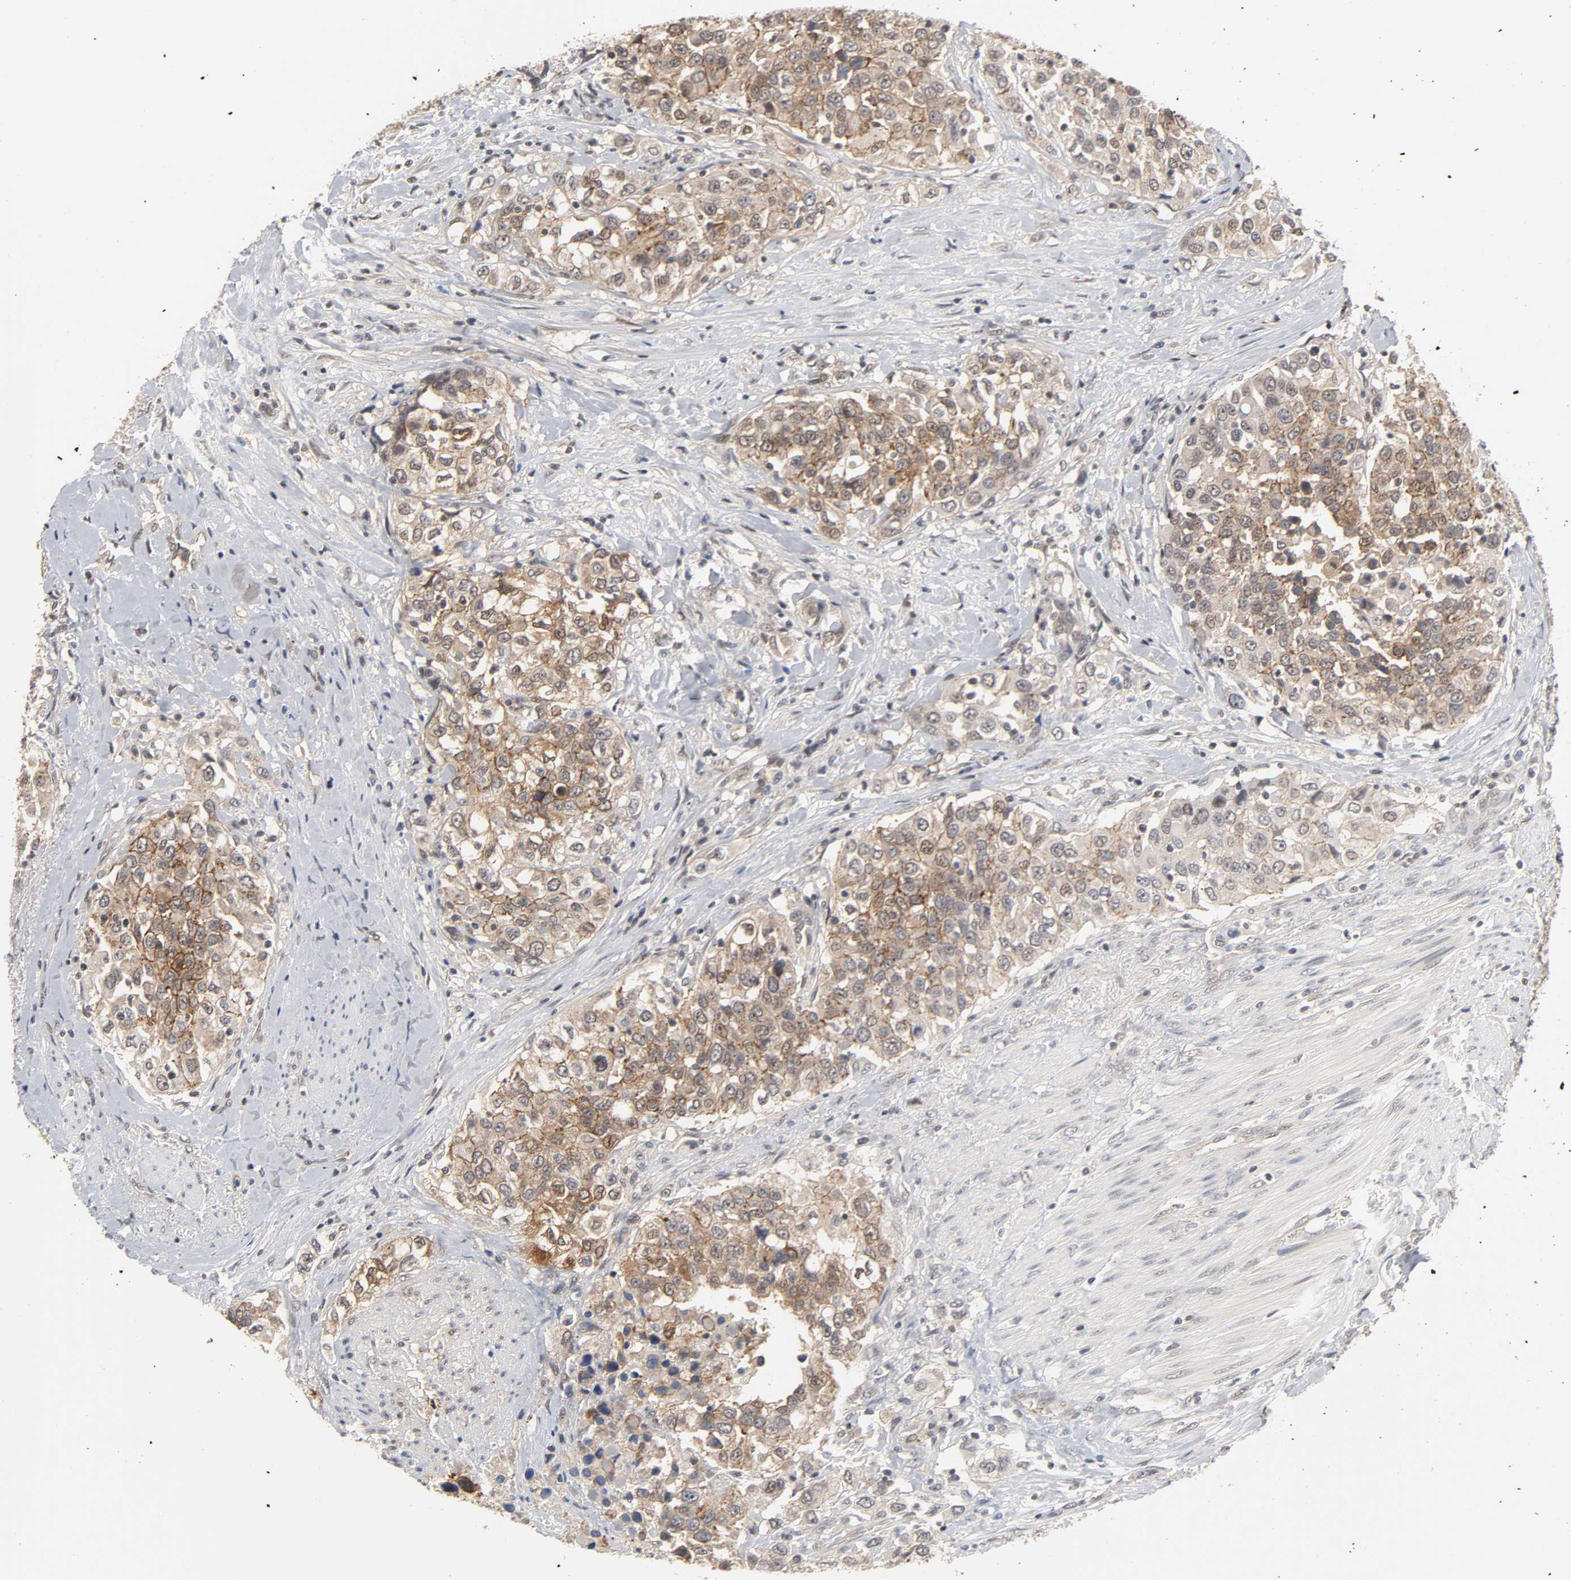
{"staining": {"intensity": "moderate", "quantity": ">75%", "location": "cytoplasmic/membranous"}, "tissue": "urothelial cancer", "cell_type": "Tumor cells", "image_type": "cancer", "snomed": [{"axis": "morphology", "description": "Urothelial carcinoma, High grade"}, {"axis": "topography", "description": "Urinary bladder"}], "caption": "IHC micrograph of high-grade urothelial carcinoma stained for a protein (brown), which shows medium levels of moderate cytoplasmic/membranous expression in approximately >75% of tumor cells.", "gene": "HTR1E", "patient": {"sex": "female", "age": 80}}